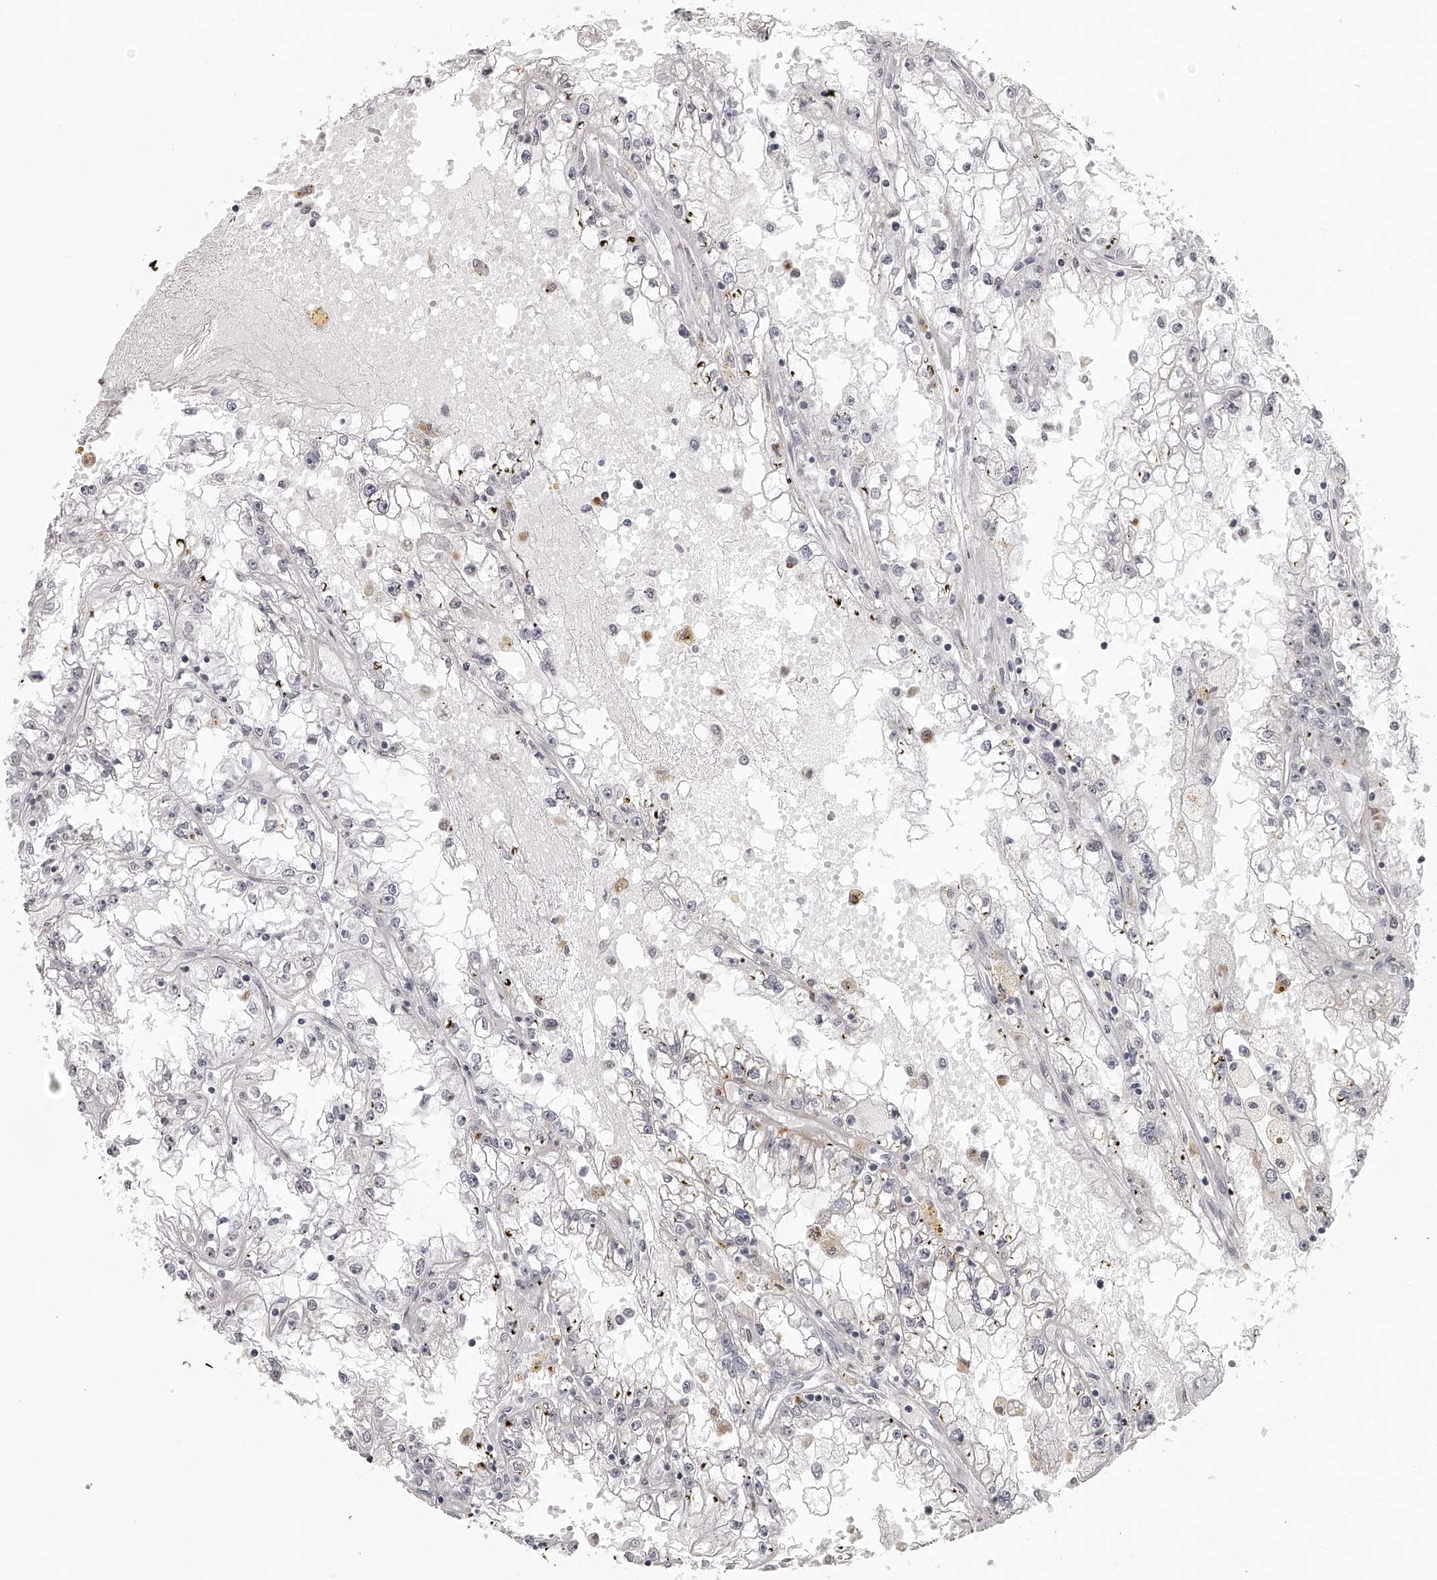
{"staining": {"intensity": "negative", "quantity": "none", "location": "none"}, "tissue": "renal cancer", "cell_type": "Tumor cells", "image_type": "cancer", "snomed": [{"axis": "morphology", "description": "Adenocarcinoma, NOS"}, {"axis": "topography", "description": "Kidney"}], "caption": "This is a photomicrograph of immunohistochemistry staining of renal adenocarcinoma, which shows no staining in tumor cells.", "gene": "RNF220", "patient": {"sex": "male", "age": 56}}